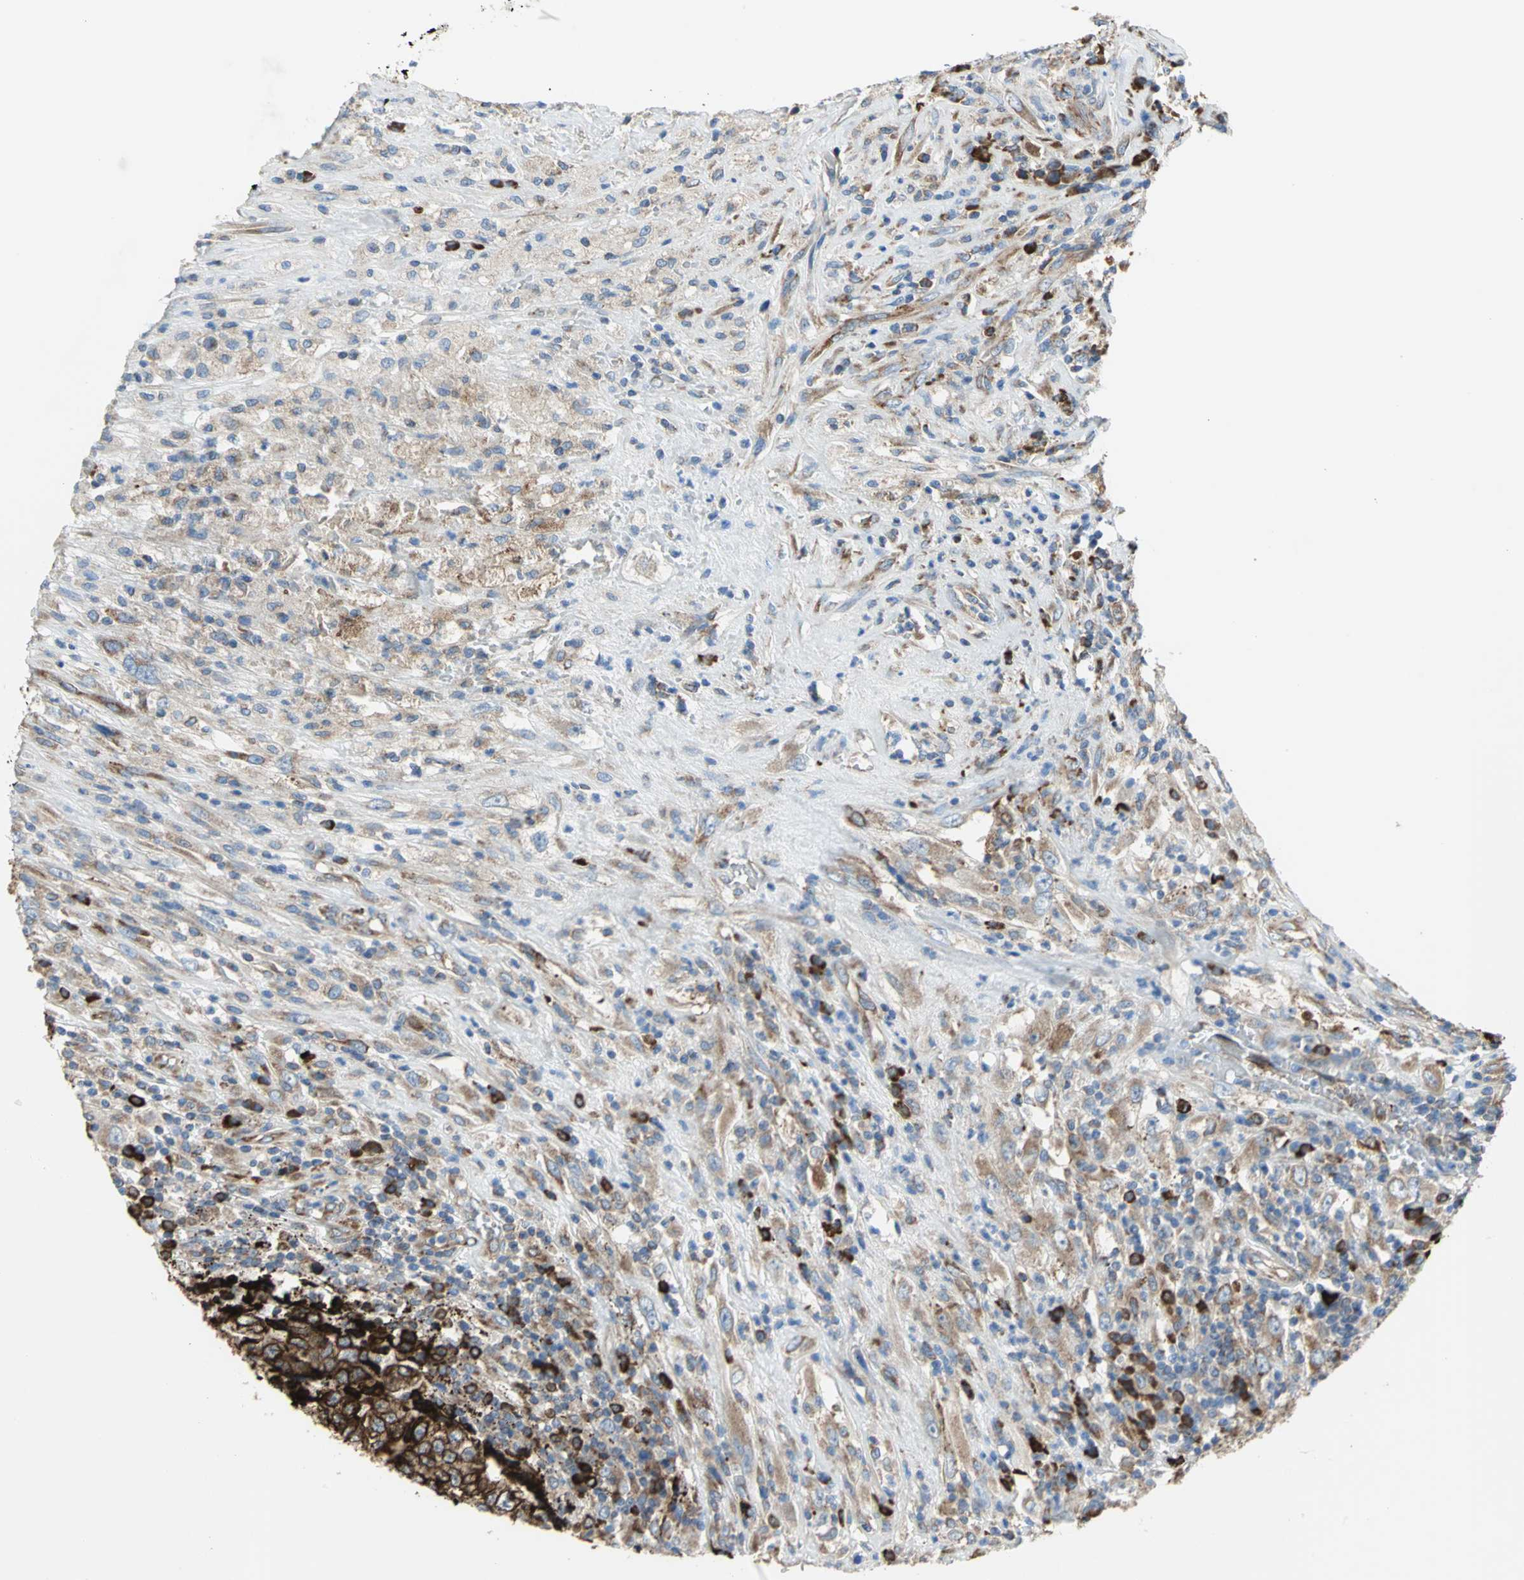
{"staining": {"intensity": "strong", "quantity": ">75%", "location": "cytoplasmic/membranous"}, "tissue": "testis cancer", "cell_type": "Tumor cells", "image_type": "cancer", "snomed": [{"axis": "morphology", "description": "Necrosis, NOS"}, {"axis": "morphology", "description": "Carcinoma, Embryonal, NOS"}, {"axis": "topography", "description": "Testis"}], "caption": "Tumor cells show strong cytoplasmic/membranous staining in about >75% of cells in testis cancer (embryonal carcinoma).", "gene": "TULP4", "patient": {"sex": "male", "age": 19}}